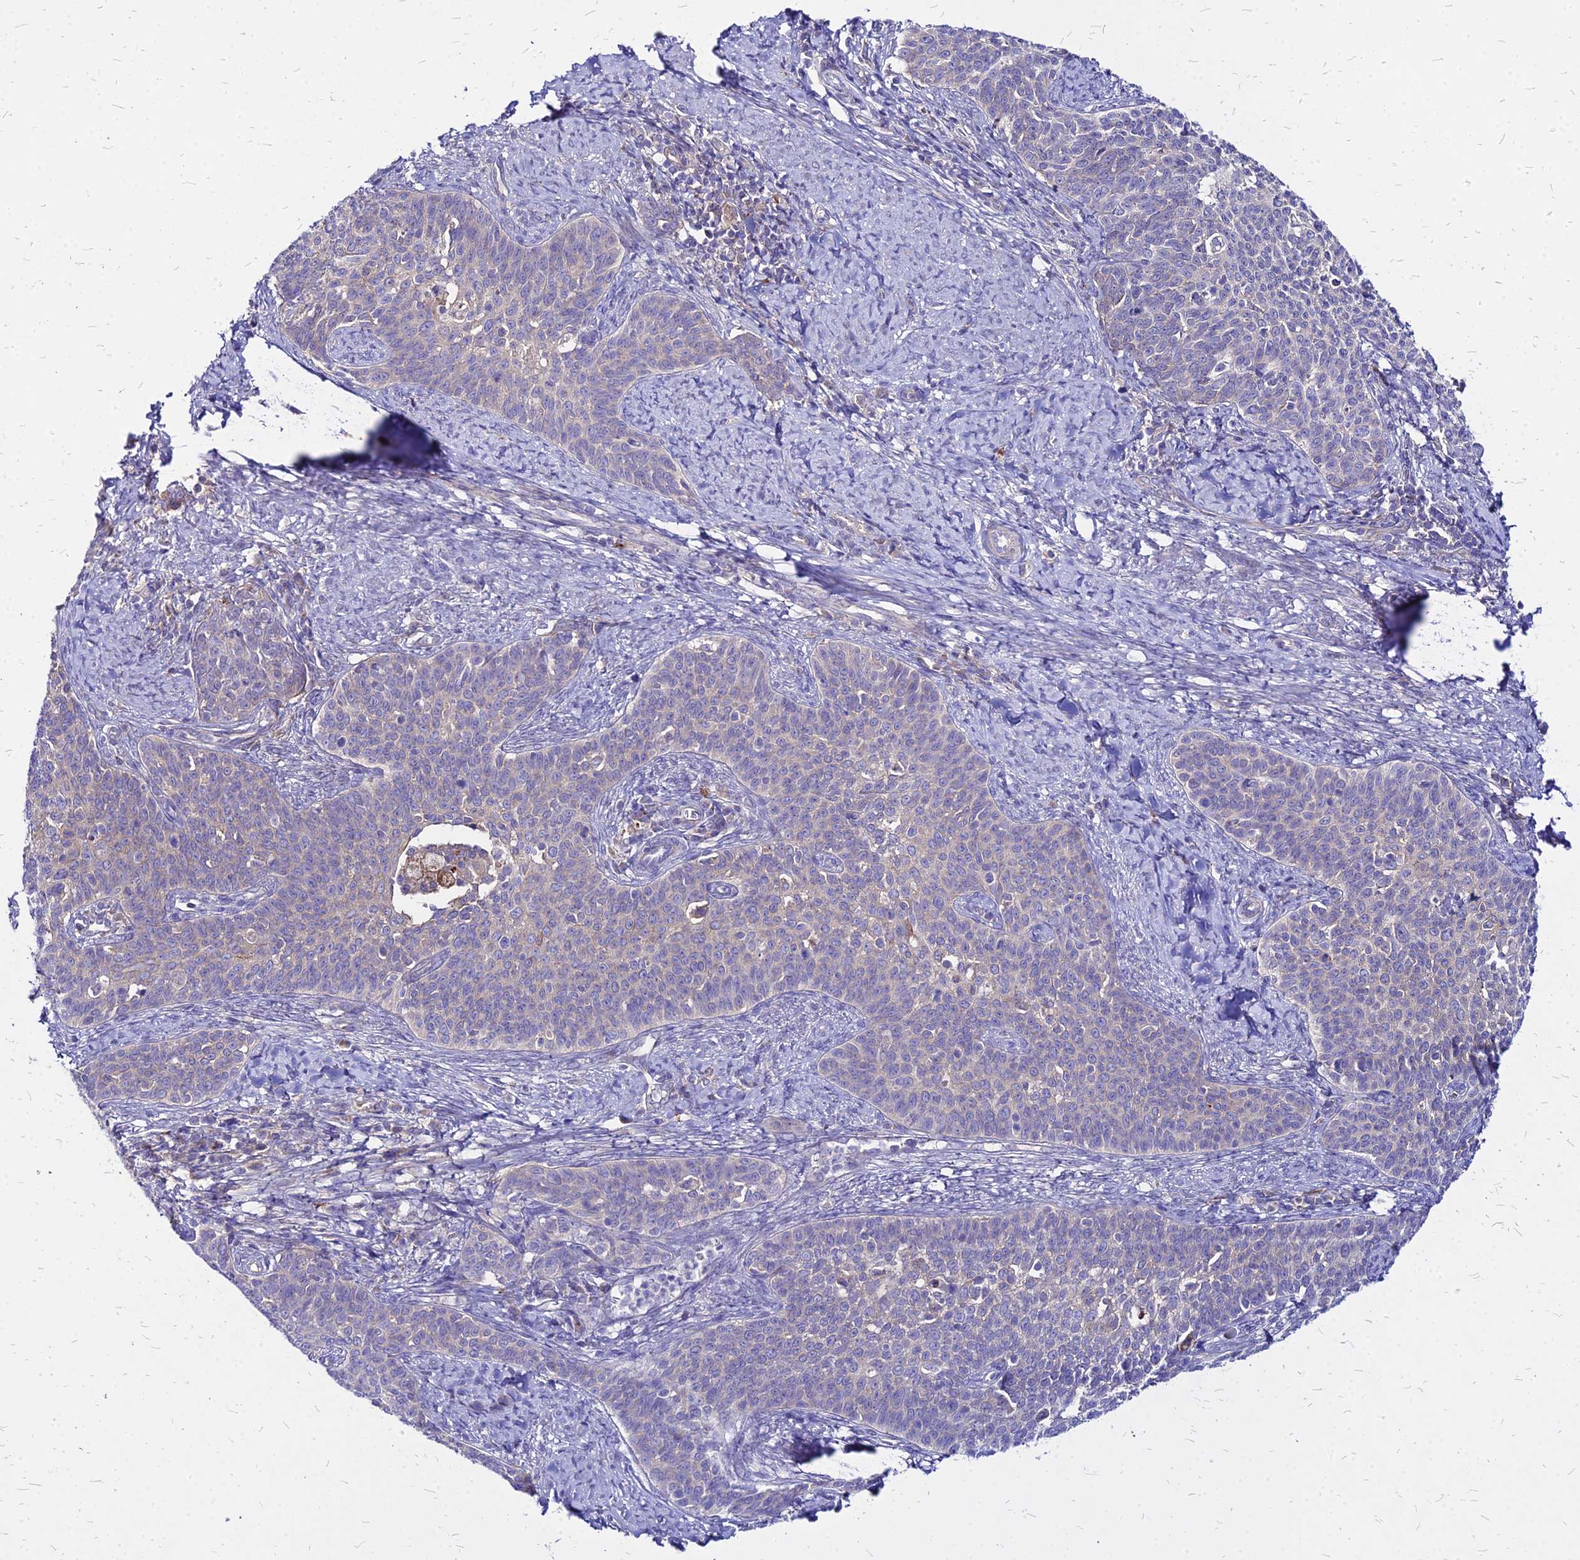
{"staining": {"intensity": "negative", "quantity": "none", "location": "none"}, "tissue": "cervical cancer", "cell_type": "Tumor cells", "image_type": "cancer", "snomed": [{"axis": "morphology", "description": "Squamous cell carcinoma, NOS"}, {"axis": "topography", "description": "Cervix"}], "caption": "There is no significant positivity in tumor cells of cervical cancer.", "gene": "COMMD10", "patient": {"sex": "female", "age": 39}}